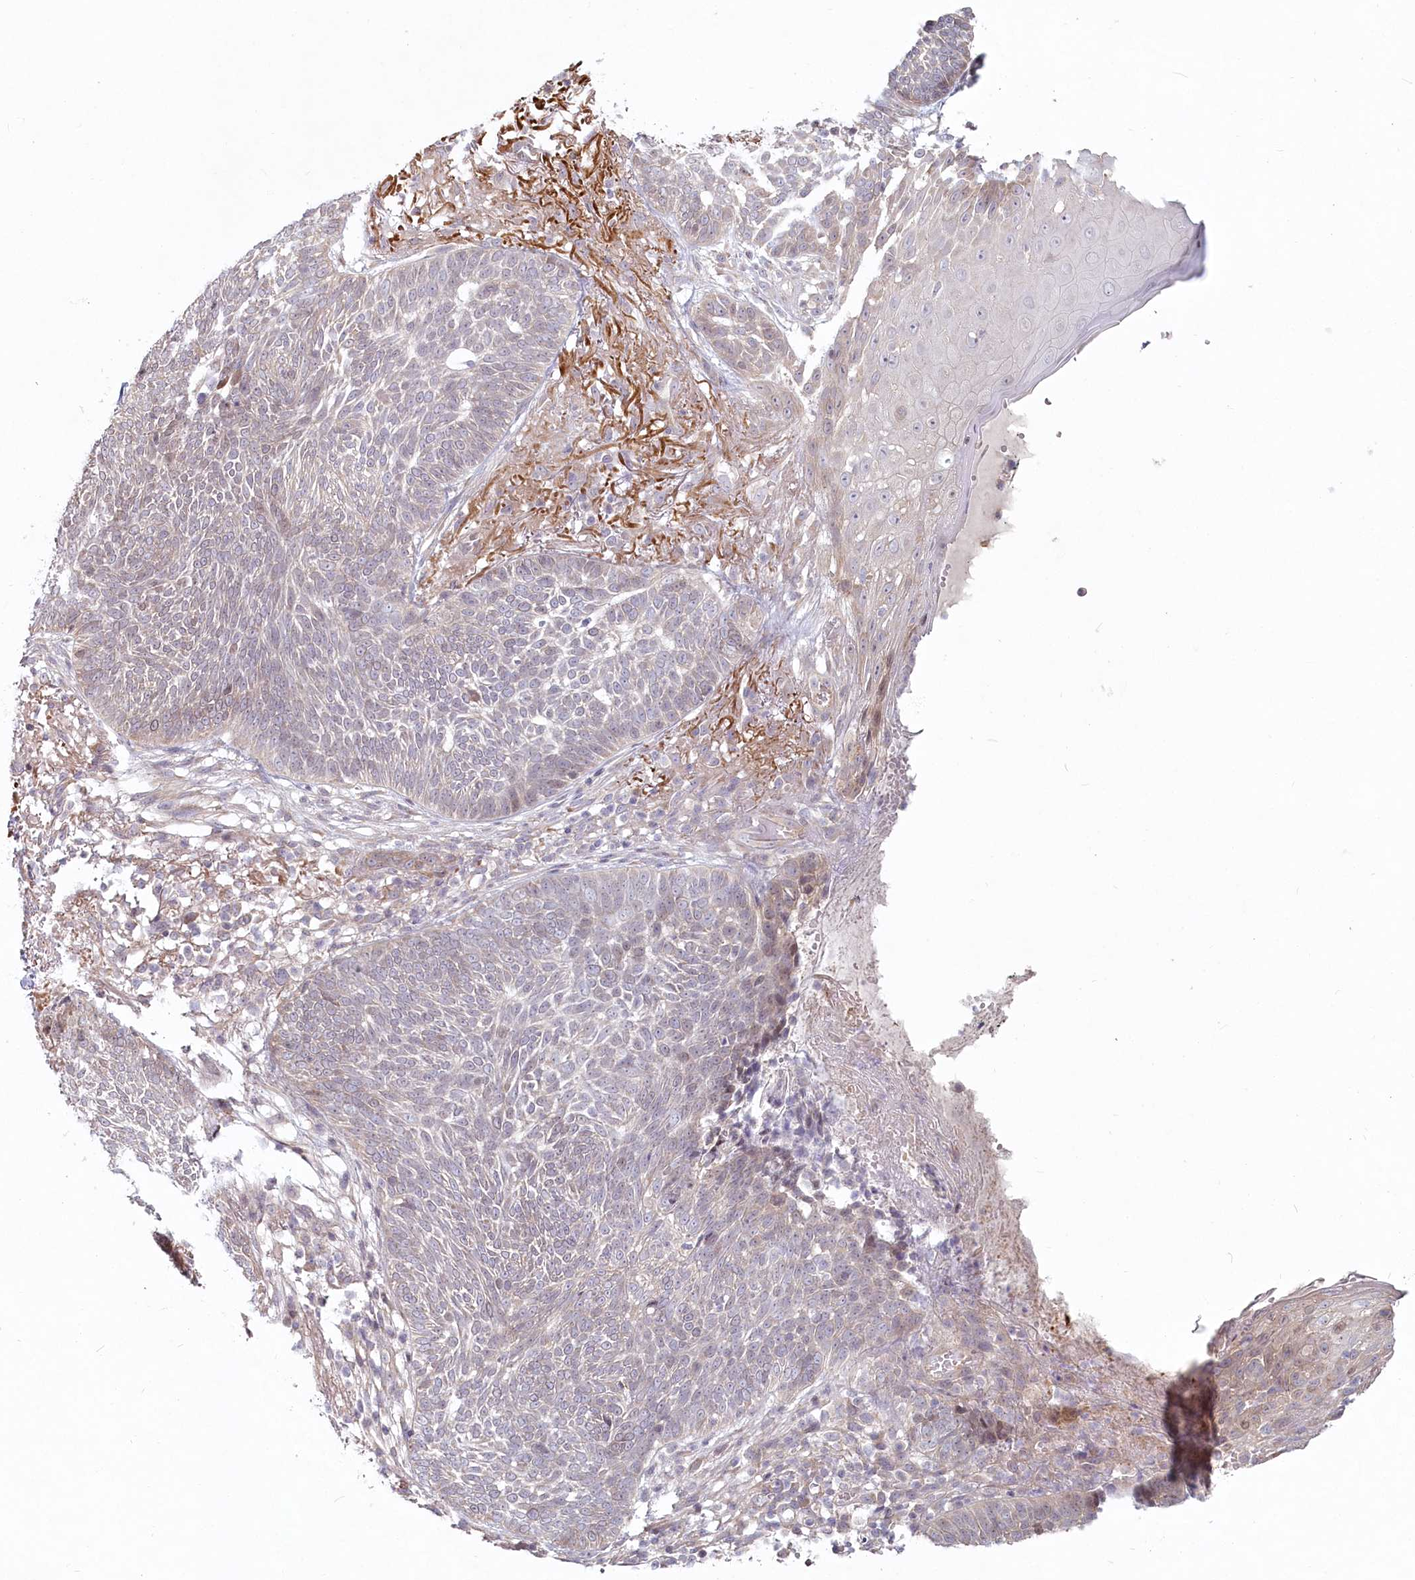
{"staining": {"intensity": "negative", "quantity": "none", "location": "none"}, "tissue": "skin cancer", "cell_type": "Tumor cells", "image_type": "cancer", "snomed": [{"axis": "morphology", "description": "Normal tissue, NOS"}, {"axis": "morphology", "description": "Basal cell carcinoma"}, {"axis": "topography", "description": "Skin"}], "caption": "High magnification brightfield microscopy of skin cancer (basal cell carcinoma) stained with DAB (brown) and counterstained with hematoxylin (blue): tumor cells show no significant positivity.", "gene": "SPINK13", "patient": {"sex": "male", "age": 64}}